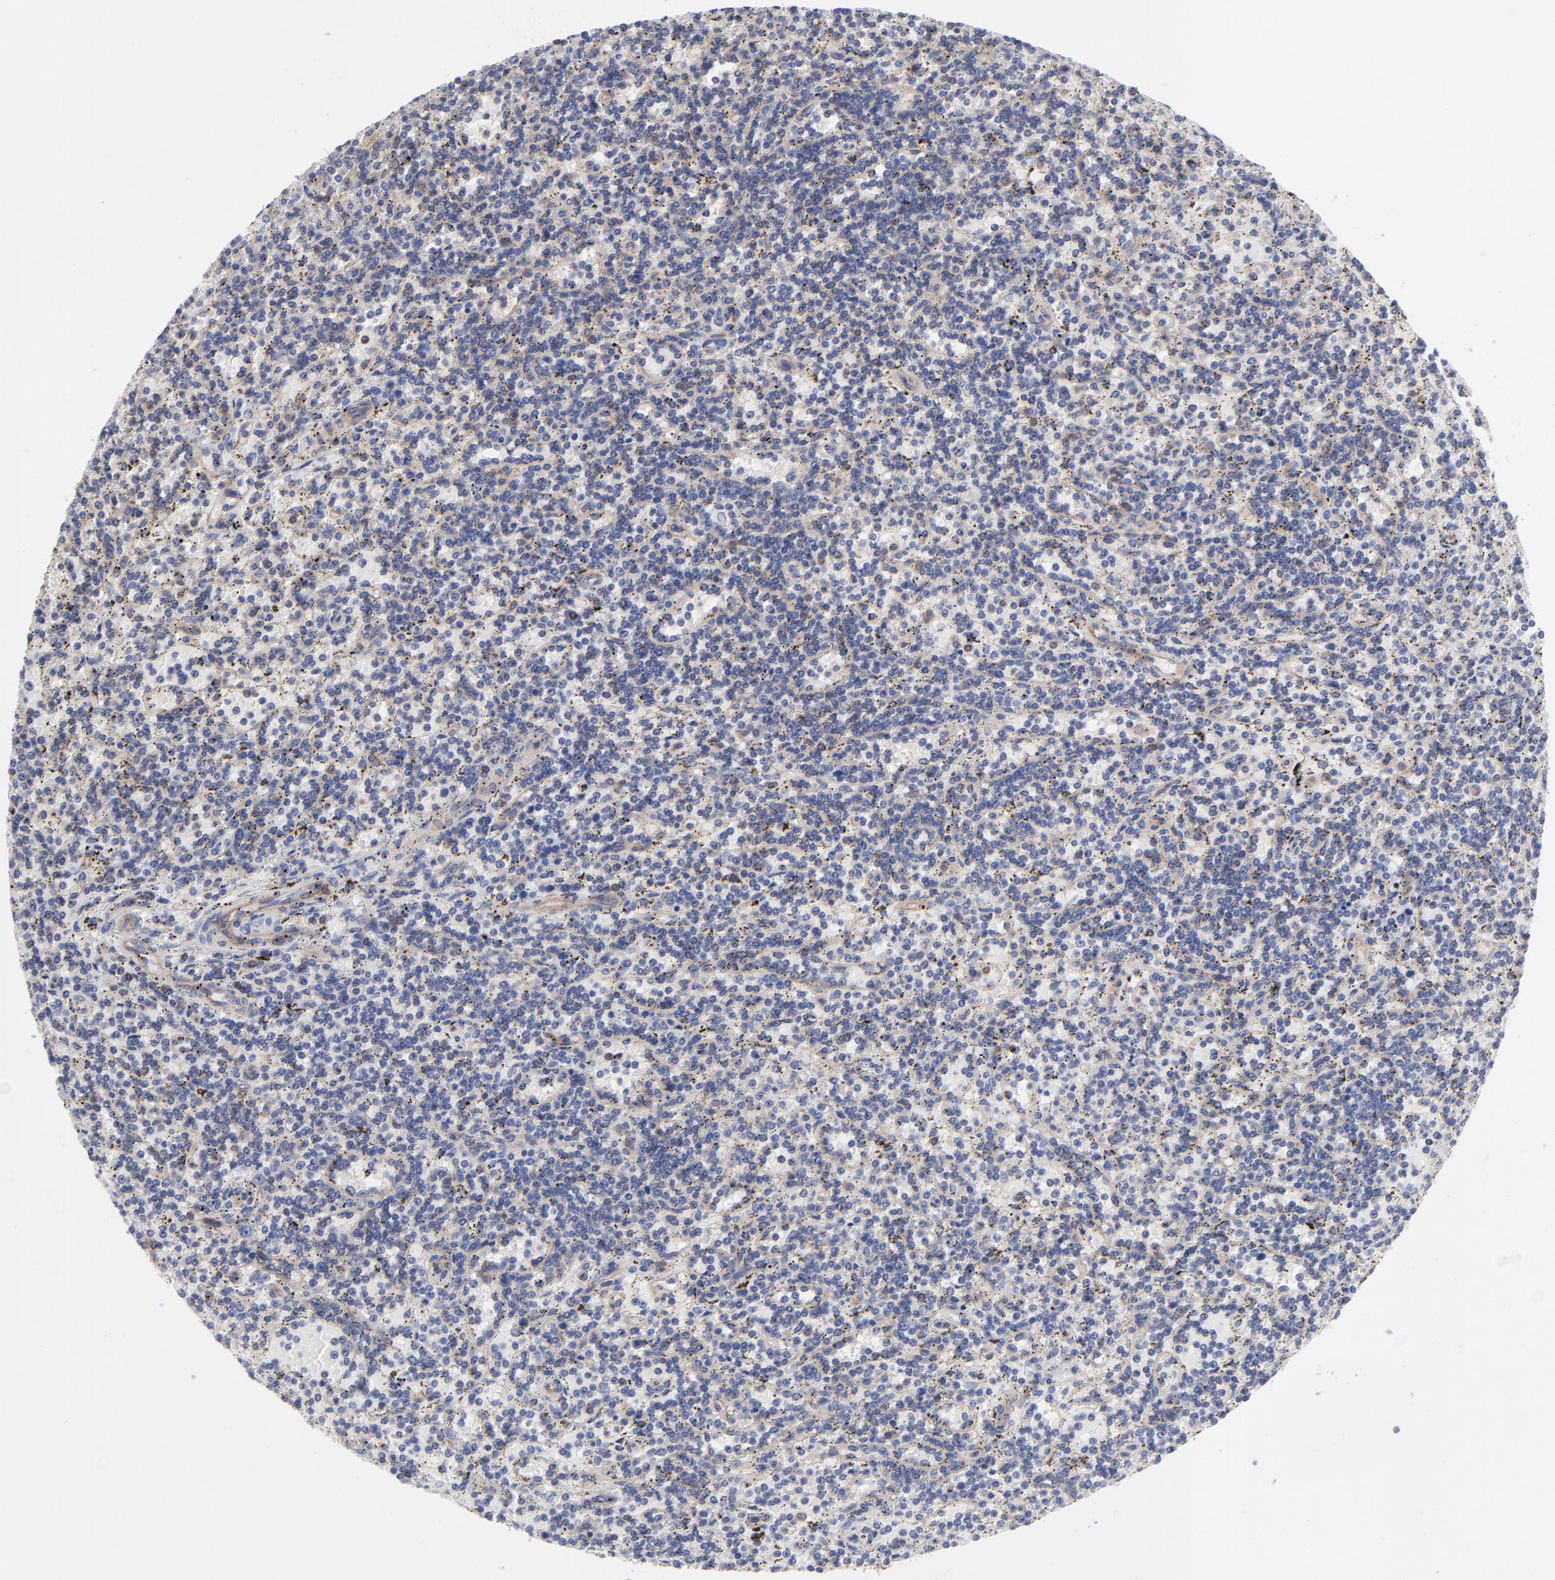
{"staining": {"intensity": "negative", "quantity": "none", "location": "none"}, "tissue": "lymphoma", "cell_type": "Tumor cells", "image_type": "cancer", "snomed": [{"axis": "morphology", "description": "Malignant lymphoma, non-Hodgkin's type, Low grade"}, {"axis": "topography", "description": "Spleen"}], "caption": "Image shows no protein staining in tumor cells of malignant lymphoma, non-Hodgkin's type (low-grade) tissue.", "gene": "NFKBIA", "patient": {"sex": "male", "age": 73}}